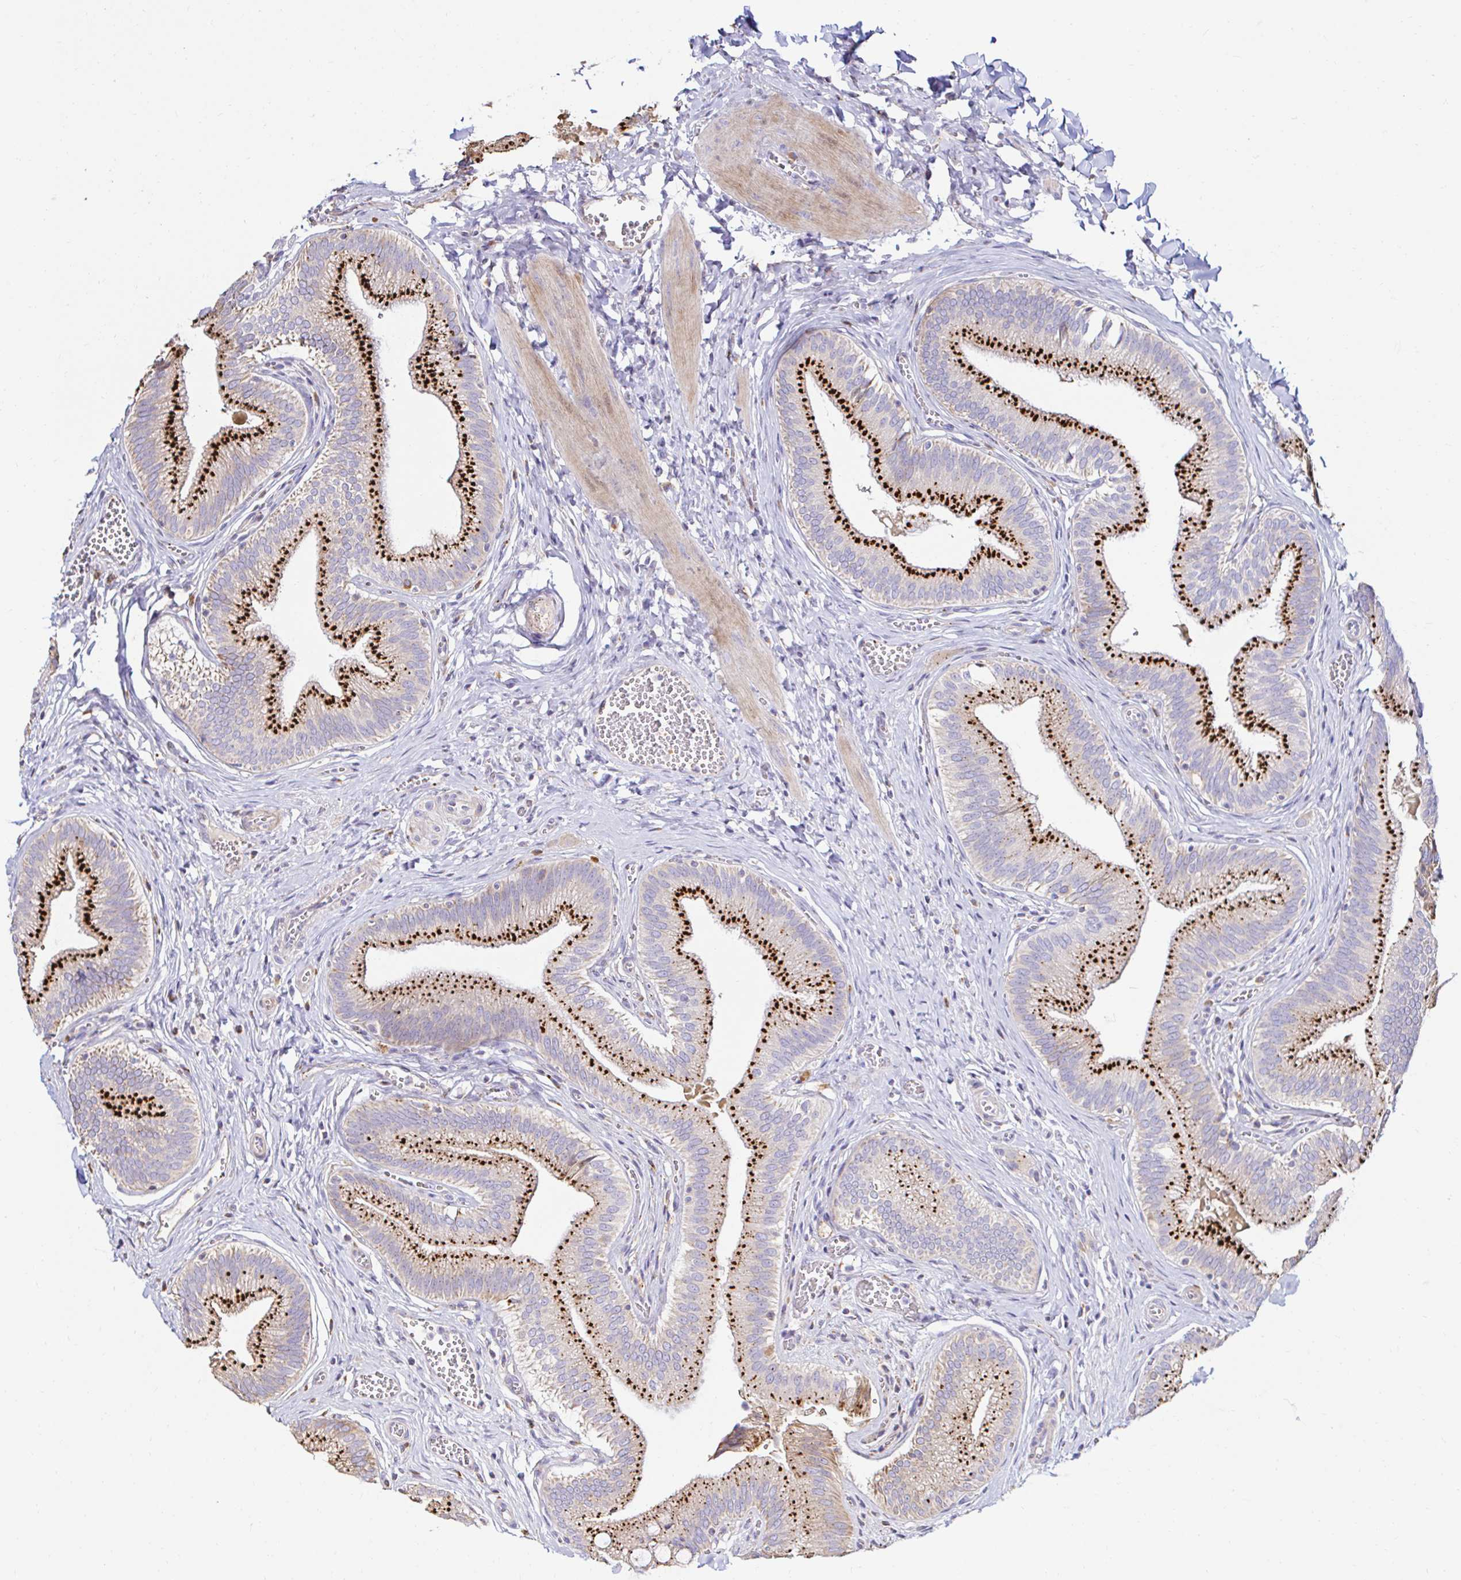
{"staining": {"intensity": "strong", "quantity": ">75%", "location": "cytoplasmic/membranous"}, "tissue": "gallbladder", "cell_type": "Glandular cells", "image_type": "normal", "snomed": [{"axis": "morphology", "description": "Normal tissue, NOS"}, {"axis": "topography", "description": "Gallbladder"}], "caption": "This micrograph shows normal gallbladder stained with immunohistochemistry to label a protein in brown. The cytoplasmic/membranous of glandular cells show strong positivity for the protein. Nuclei are counter-stained blue.", "gene": "GALNS", "patient": {"sex": "male", "age": 17}}